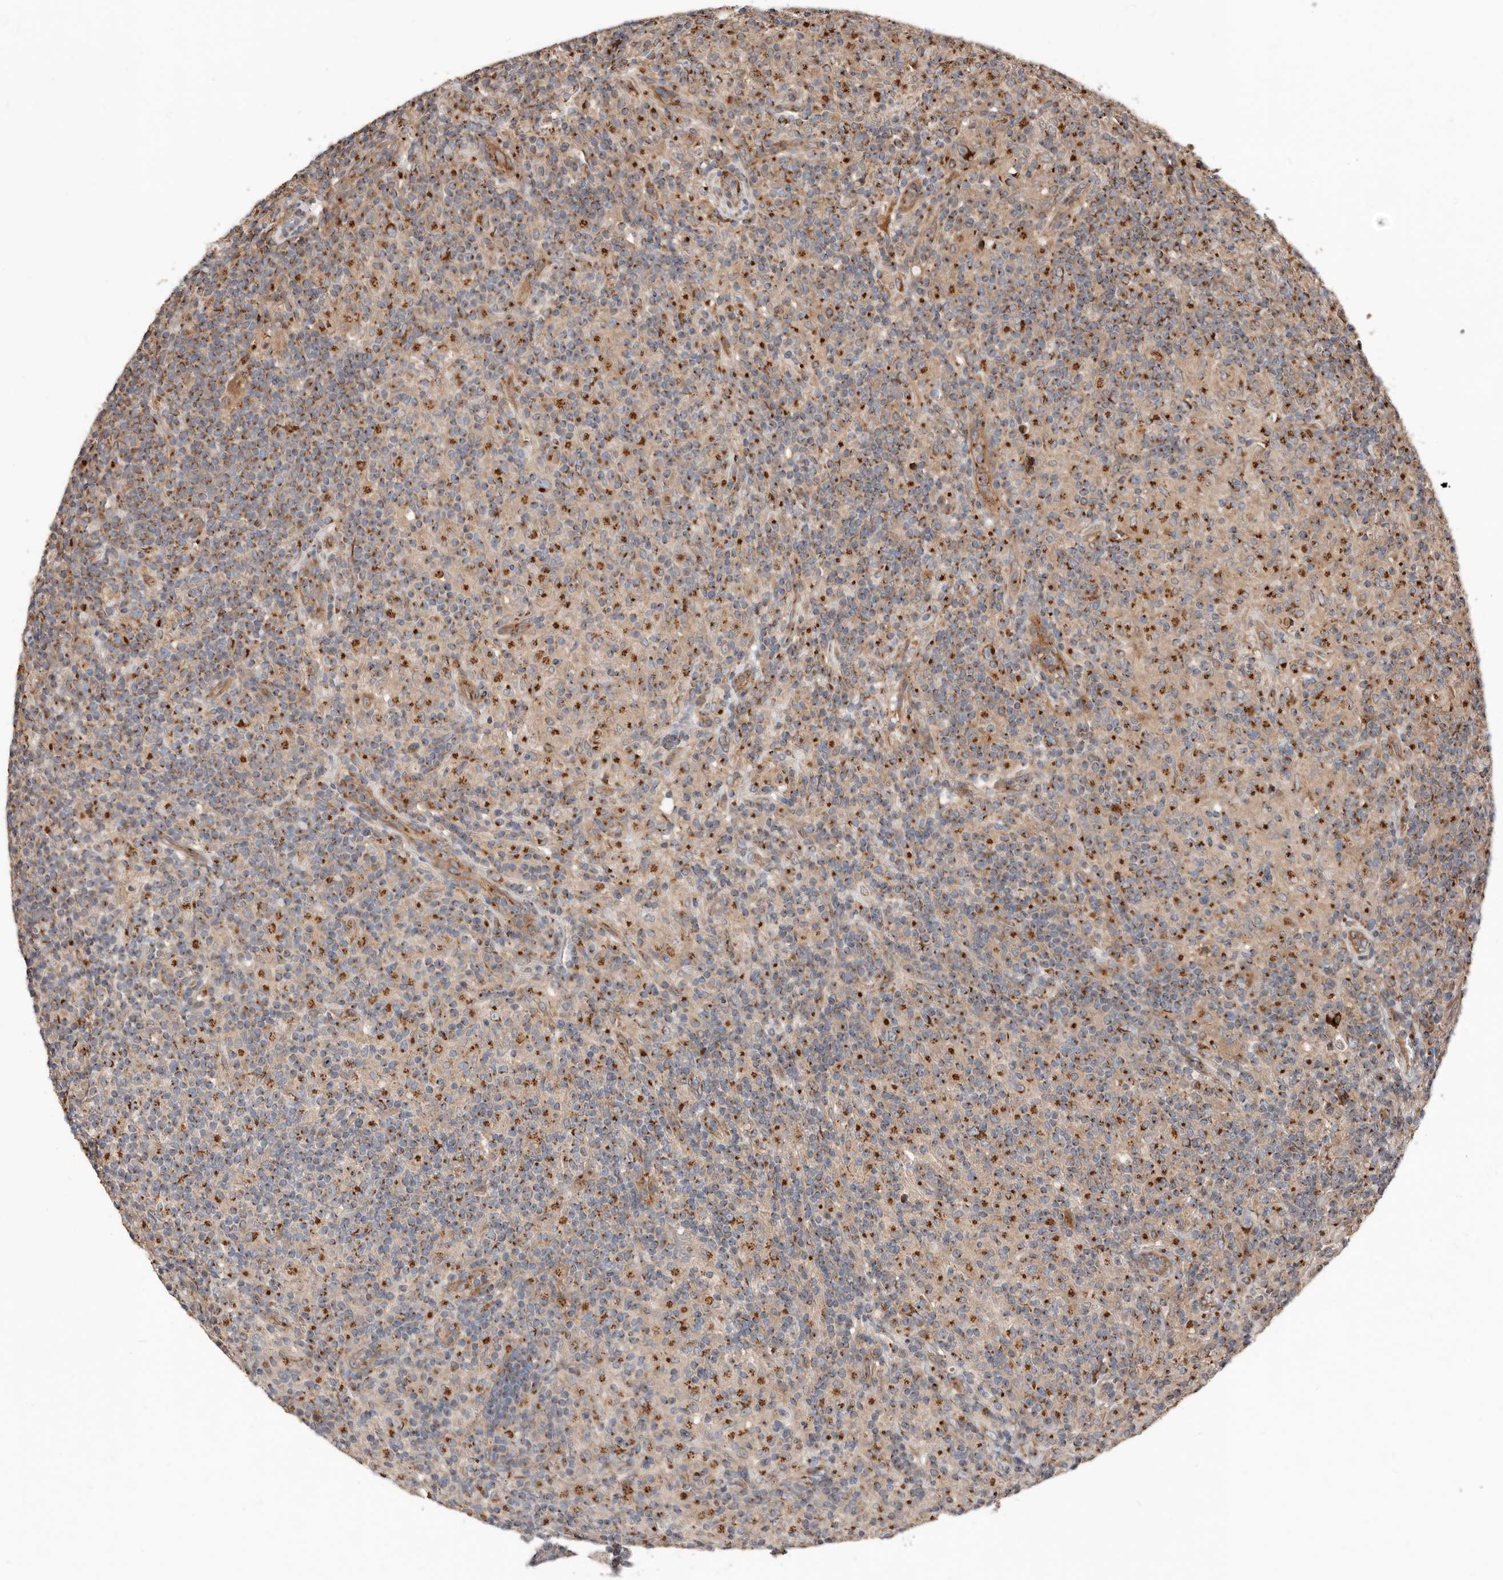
{"staining": {"intensity": "moderate", "quantity": ">75%", "location": "cytoplasmic/membranous"}, "tissue": "lymphoma", "cell_type": "Tumor cells", "image_type": "cancer", "snomed": [{"axis": "morphology", "description": "Hodgkin's disease, NOS"}, {"axis": "topography", "description": "Lymph node"}], "caption": "The histopathology image displays immunohistochemical staining of lymphoma. There is moderate cytoplasmic/membranous positivity is seen in approximately >75% of tumor cells.", "gene": "COG1", "patient": {"sex": "male", "age": 70}}